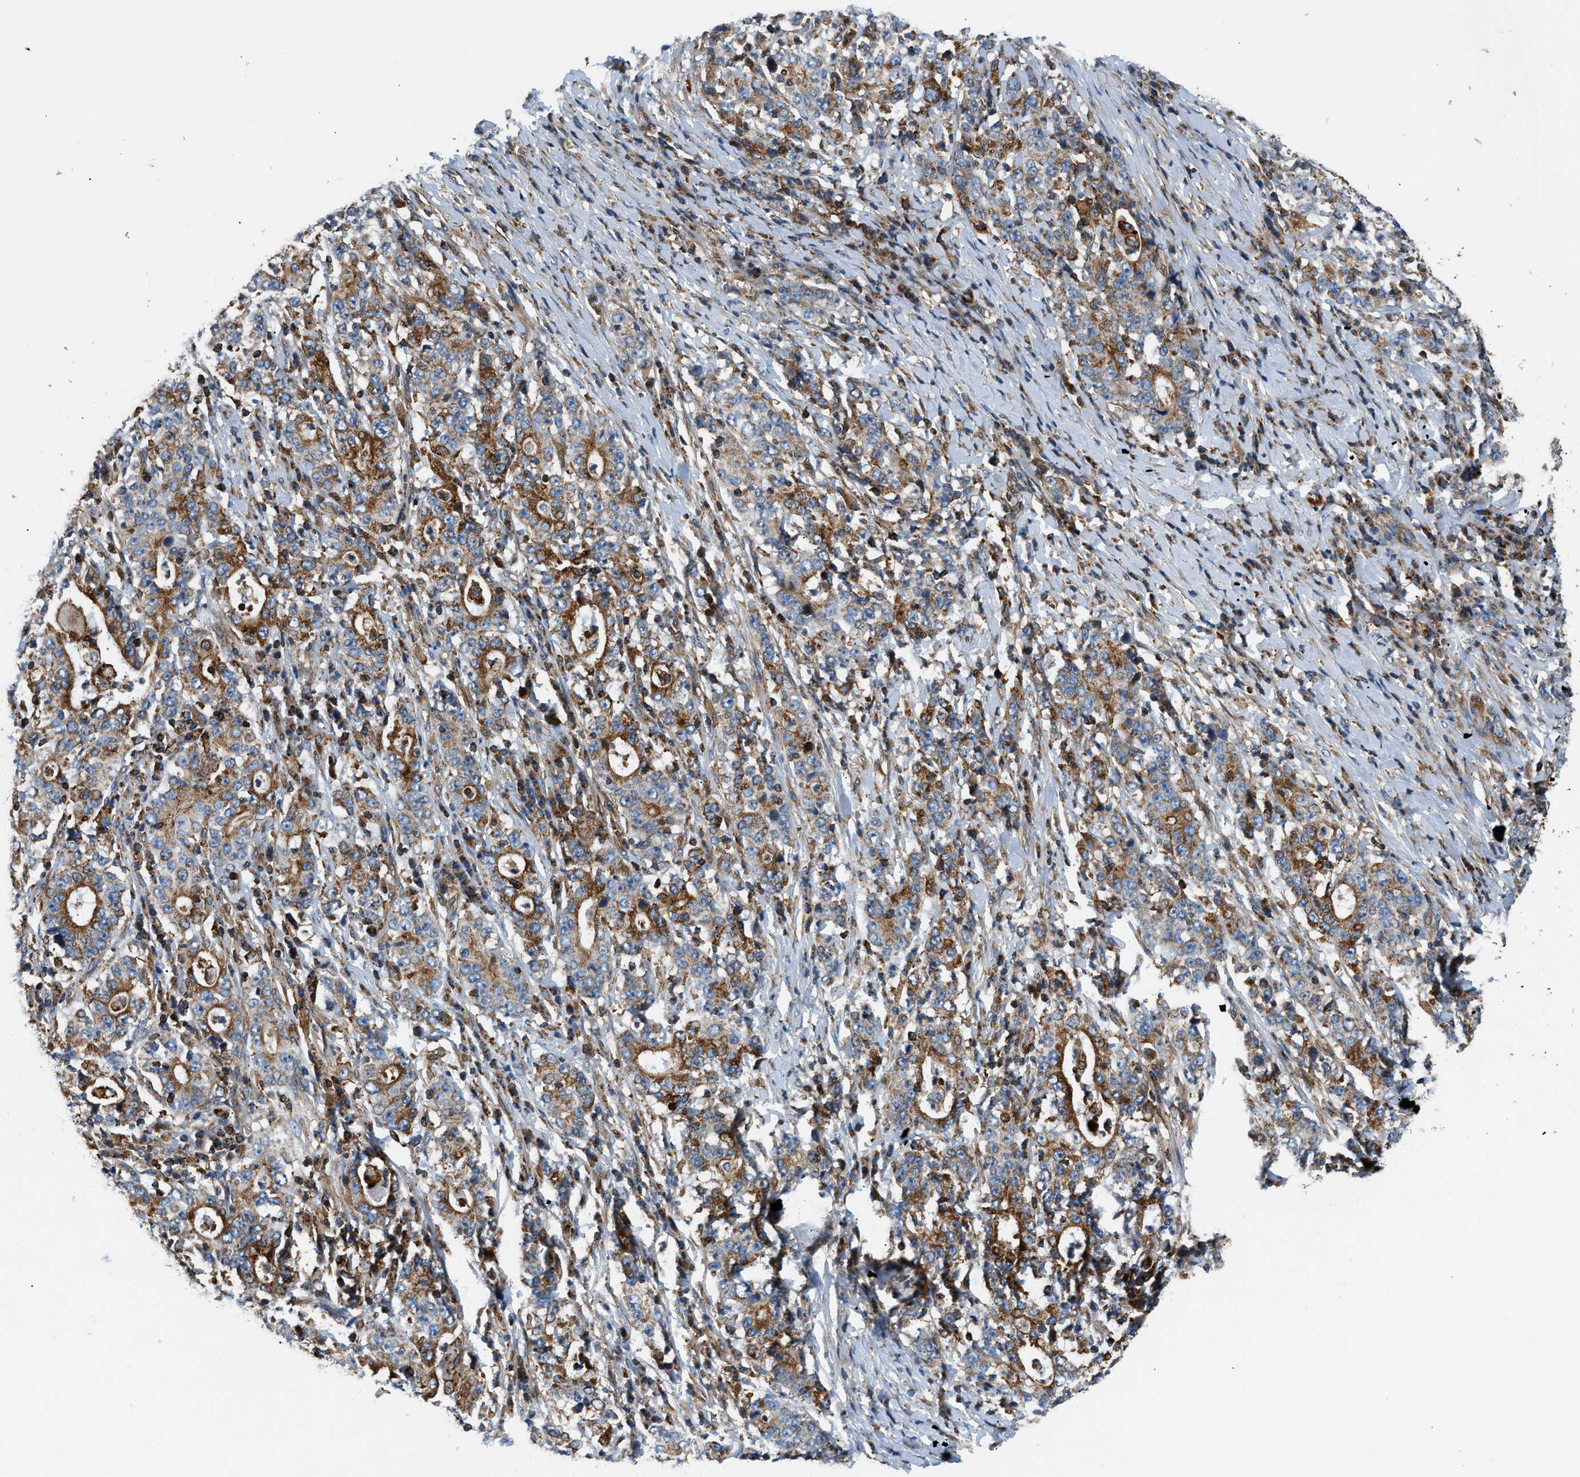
{"staining": {"intensity": "moderate", "quantity": ">75%", "location": "cytoplasmic/membranous"}, "tissue": "stomach cancer", "cell_type": "Tumor cells", "image_type": "cancer", "snomed": [{"axis": "morphology", "description": "Normal tissue, NOS"}, {"axis": "morphology", "description": "Adenocarcinoma, NOS"}, {"axis": "topography", "description": "Stomach, upper"}, {"axis": "topography", "description": "Stomach"}], "caption": "DAB (3,3'-diaminobenzidine) immunohistochemical staining of stomach cancer (adenocarcinoma) shows moderate cytoplasmic/membranous protein positivity in about >75% of tumor cells. (Stains: DAB (3,3'-diaminobenzidine) in brown, nuclei in blue, Microscopy: brightfield microscopy at high magnification).", "gene": "DHODH", "patient": {"sex": "male", "age": 59}}